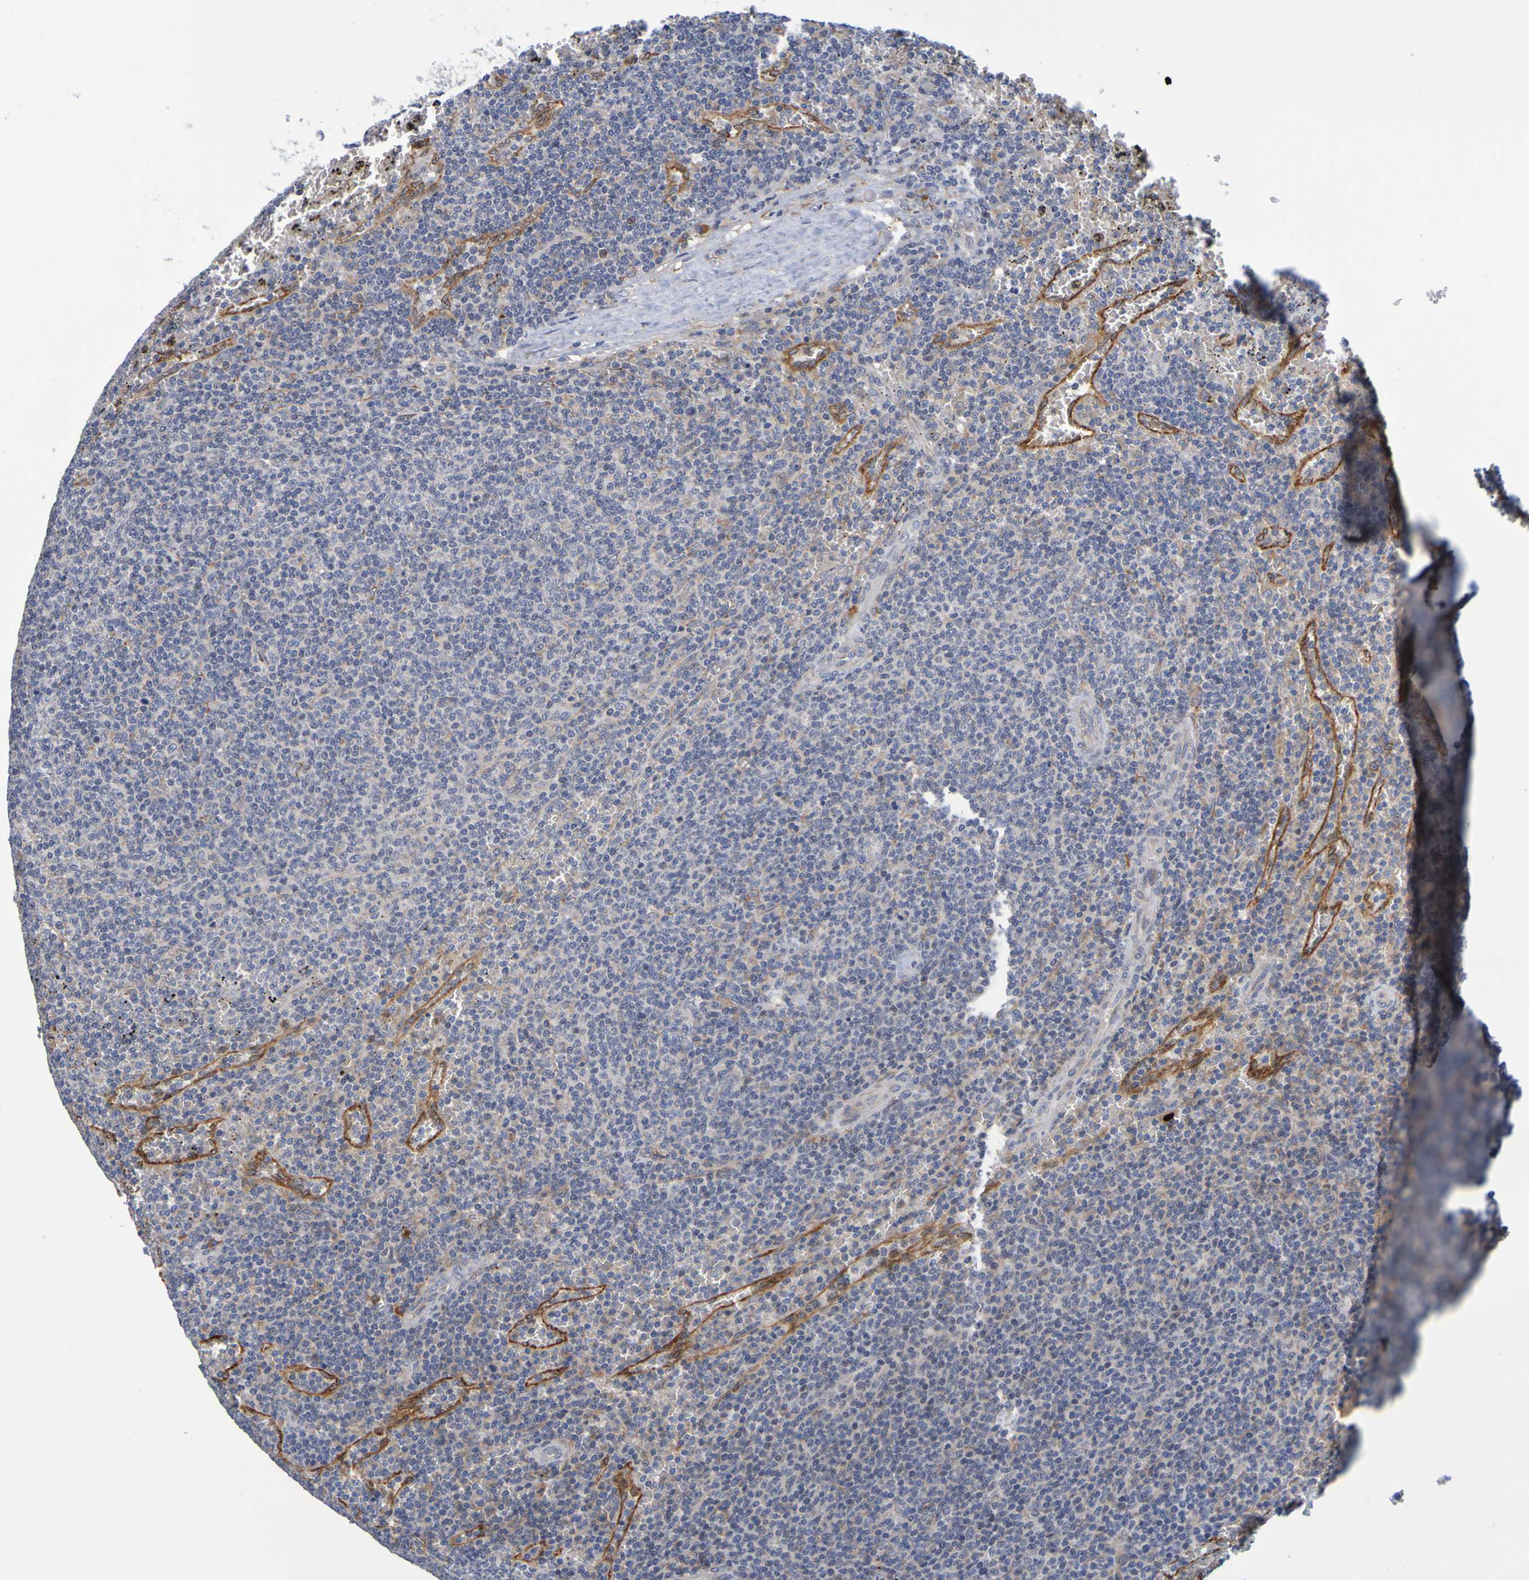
{"staining": {"intensity": "negative", "quantity": "none", "location": "none"}, "tissue": "lymphoma", "cell_type": "Tumor cells", "image_type": "cancer", "snomed": [{"axis": "morphology", "description": "Malignant lymphoma, non-Hodgkin's type, Low grade"}, {"axis": "topography", "description": "Spleen"}], "caption": "Tumor cells show no significant protein expression in lymphoma.", "gene": "SIL1", "patient": {"sex": "female", "age": 50}}